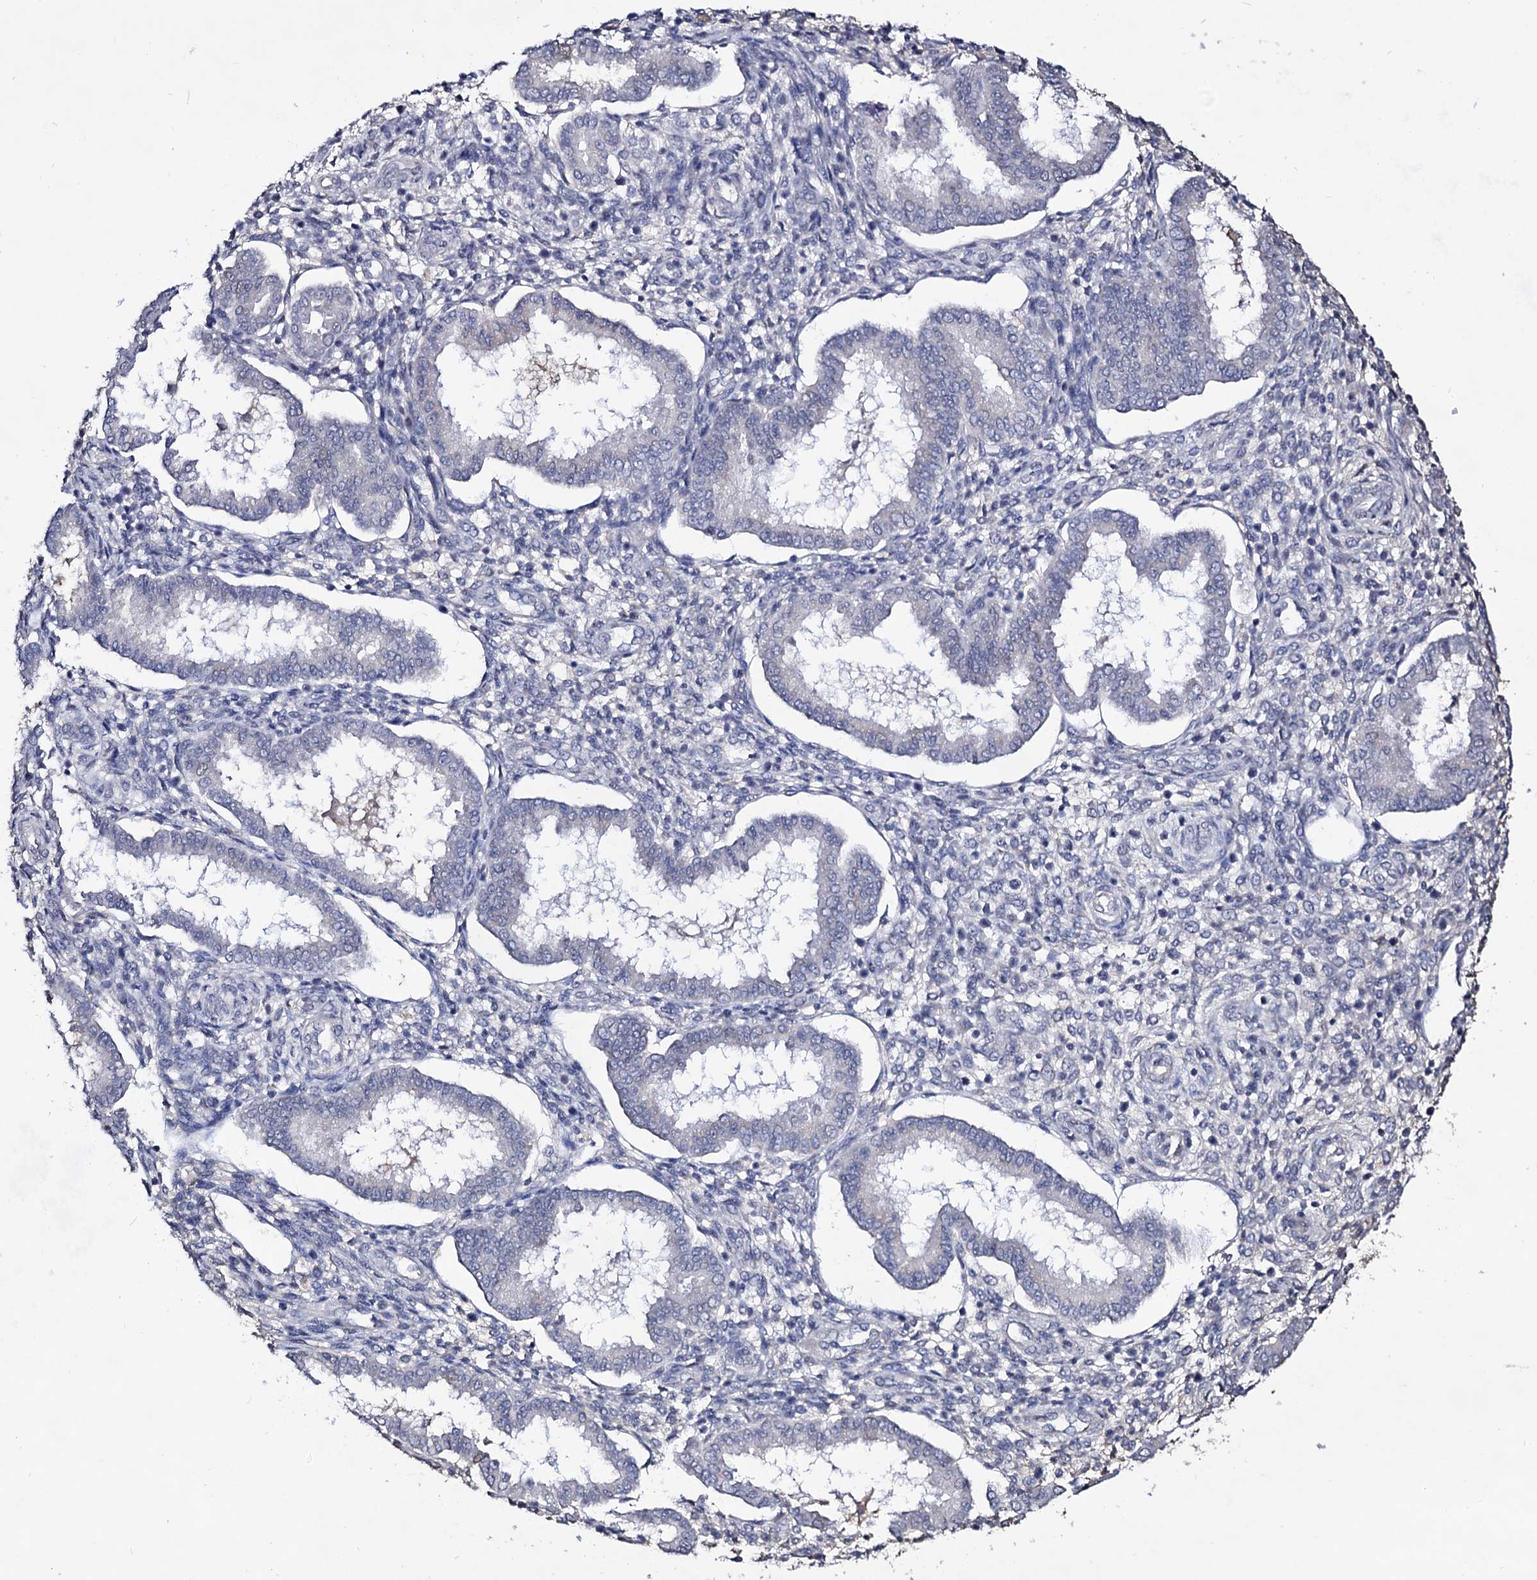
{"staining": {"intensity": "negative", "quantity": "none", "location": "none"}, "tissue": "endometrium", "cell_type": "Cells in endometrial stroma", "image_type": "normal", "snomed": [{"axis": "morphology", "description": "Normal tissue, NOS"}, {"axis": "topography", "description": "Endometrium"}], "caption": "Immunohistochemical staining of normal human endometrium demonstrates no significant staining in cells in endometrial stroma. Nuclei are stained in blue.", "gene": "PLIN1", "patient": {"sex": "female", "age": 24}}